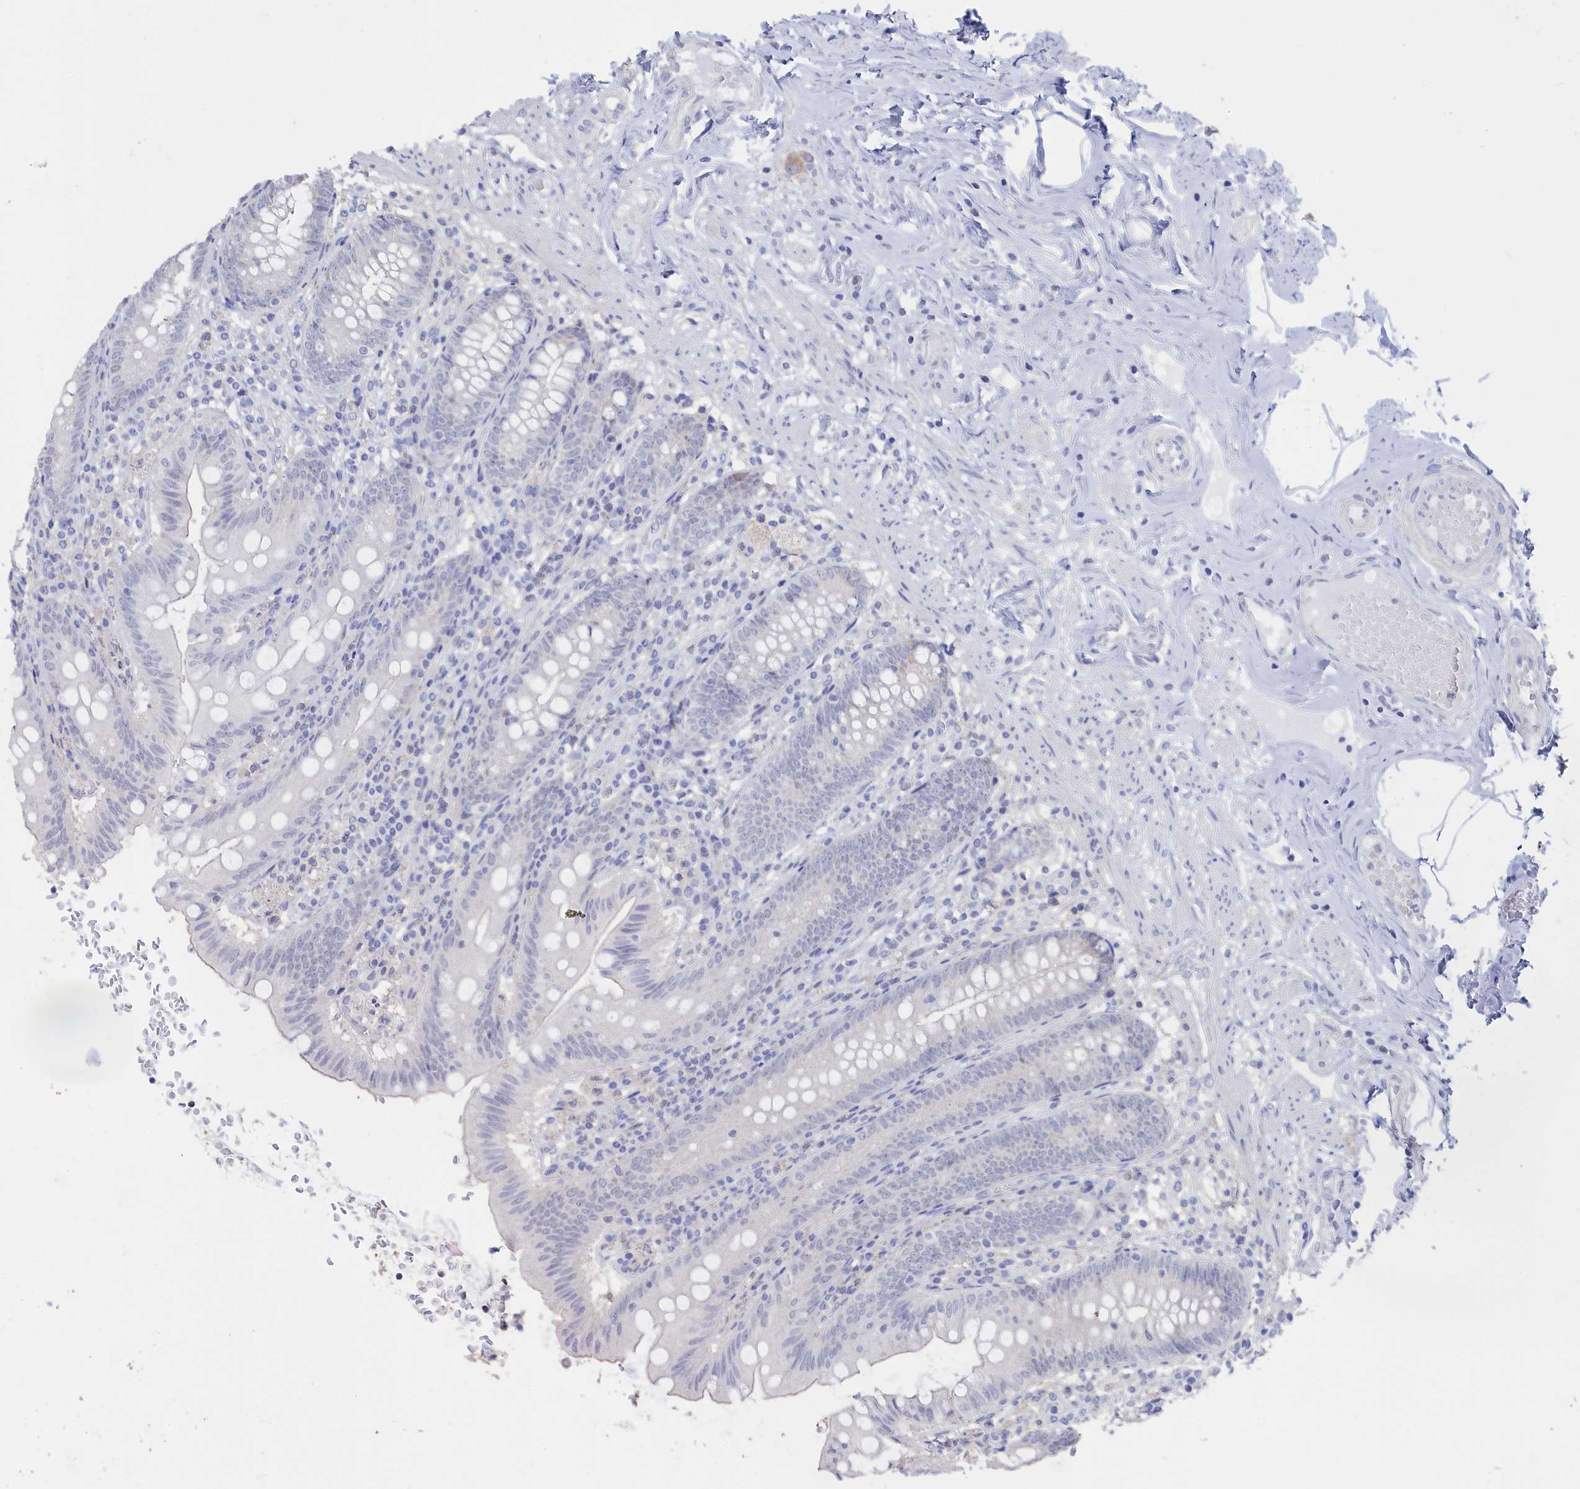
{"staining": {"intensity": "negative", "quantity": "none", "location": "none"}, "tissue": "appendix", "cell_type": "Glandular cells", "image_type": "normal", "snomed": [{"axis": "morphology", "description": "Normal tissue, NOS"}, {"axis": "topography", "description": "Appendix"}], "caption": "Protein analysis of unremarkable appendix shows no significant positivity in glandular cells. The staining was performed using DAB to visualize the protein expression in brown, while the nuclei were stained in blue with hematoxylin (Magnification: 20x).", "gene": "SEMG2", "patient": {"sex": "male", "age": 55}}